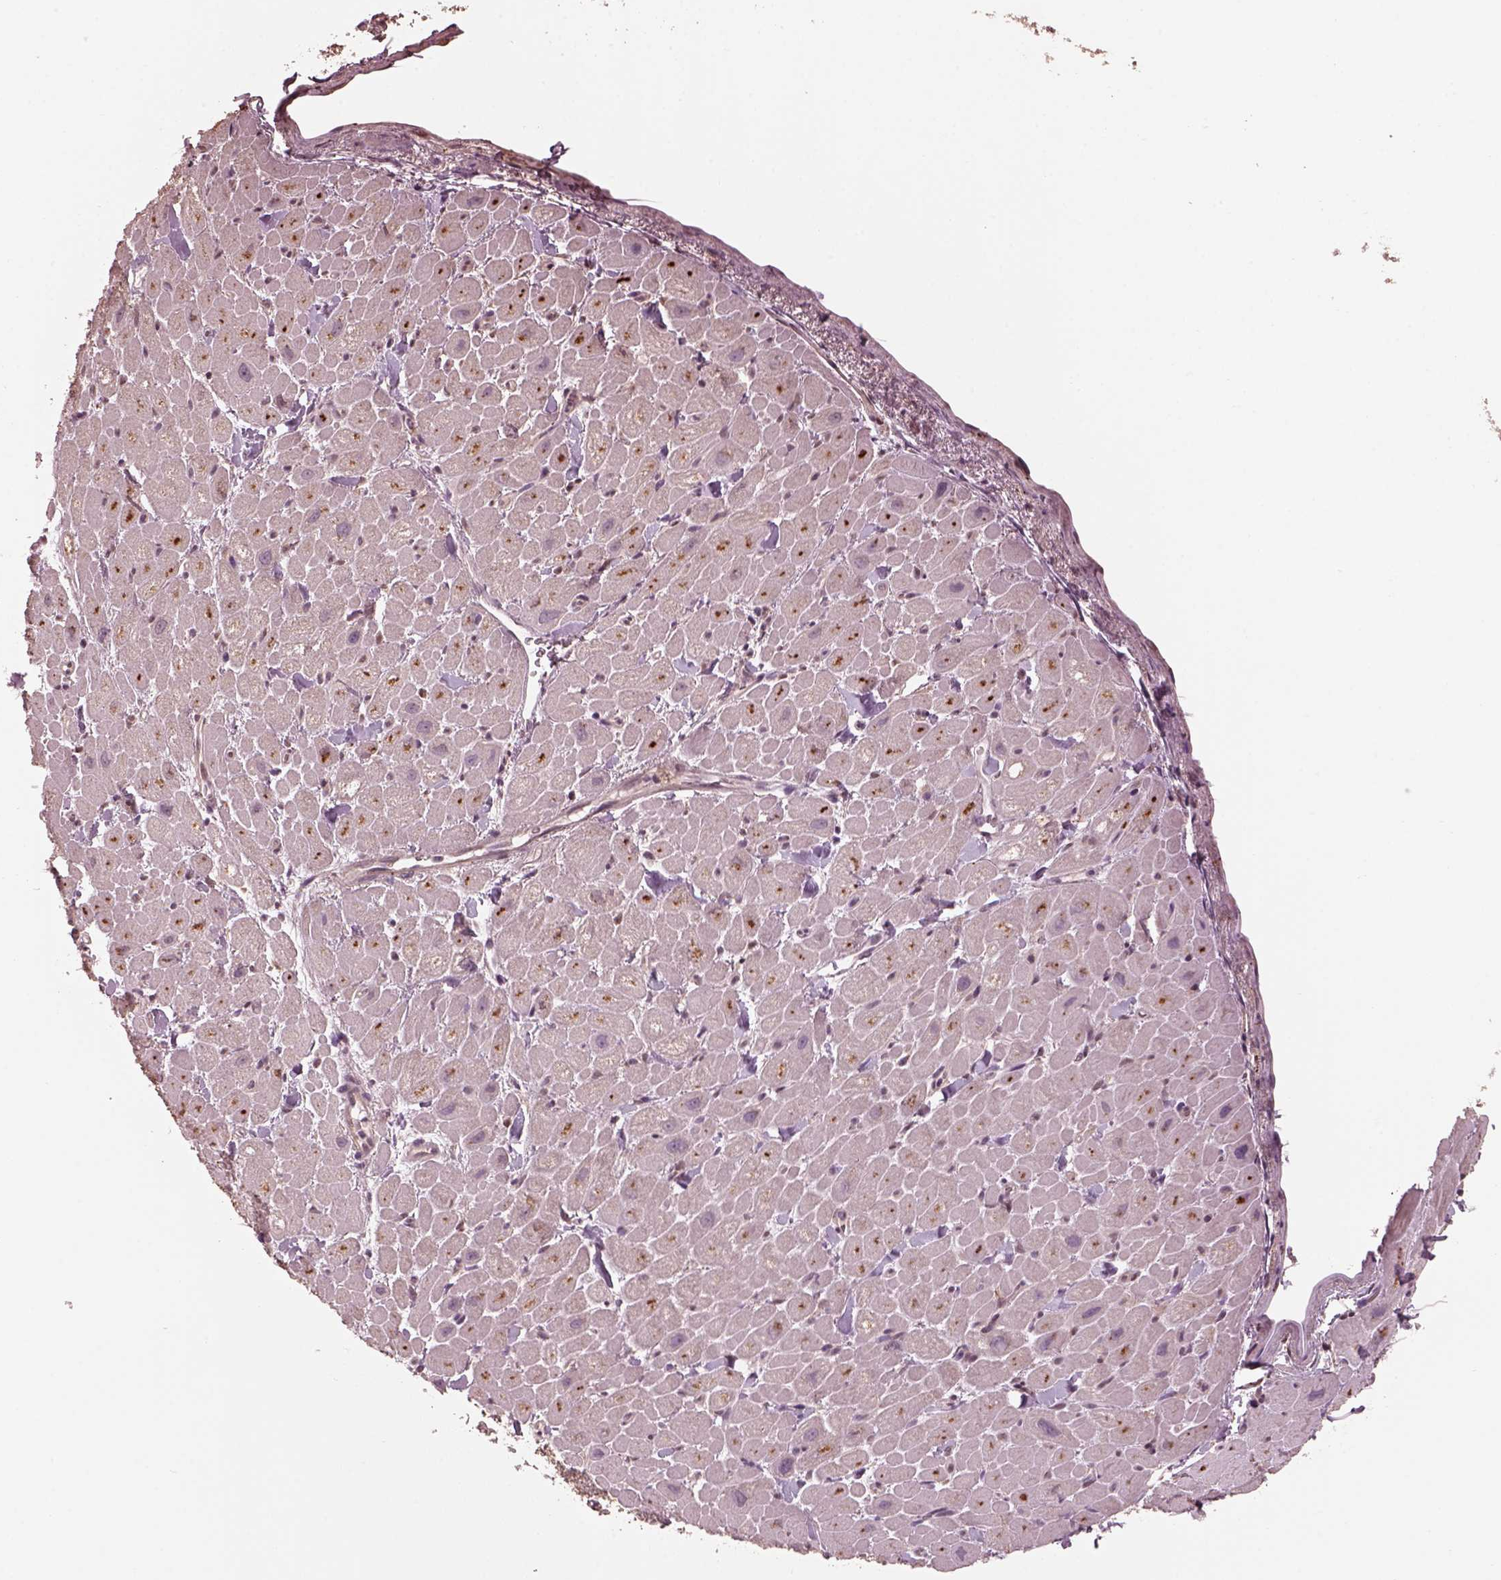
{"staining": {"intensity": "moderate", "quantity": "<25%", "location": "cytoplasmic/membranous"}, "tissue": "heart muscle", "cell_type": "Cardiomyocytes", "image_type": "normal", "snomed": [{"axis": "morphology", "description": "Normal tissue, NOS"}, {"axis": "topography", "description": "Heart"}], "caption": "DAB (3,3'-diaminobenzidine) immunohistochemical staining of normal human heart muscle reveals moderate cytoplasmic/membranous protein staining in approximately <25% of cardiomyocytes.", "gene": "SRI", "patient": {"sex": "male", "age": 60}}